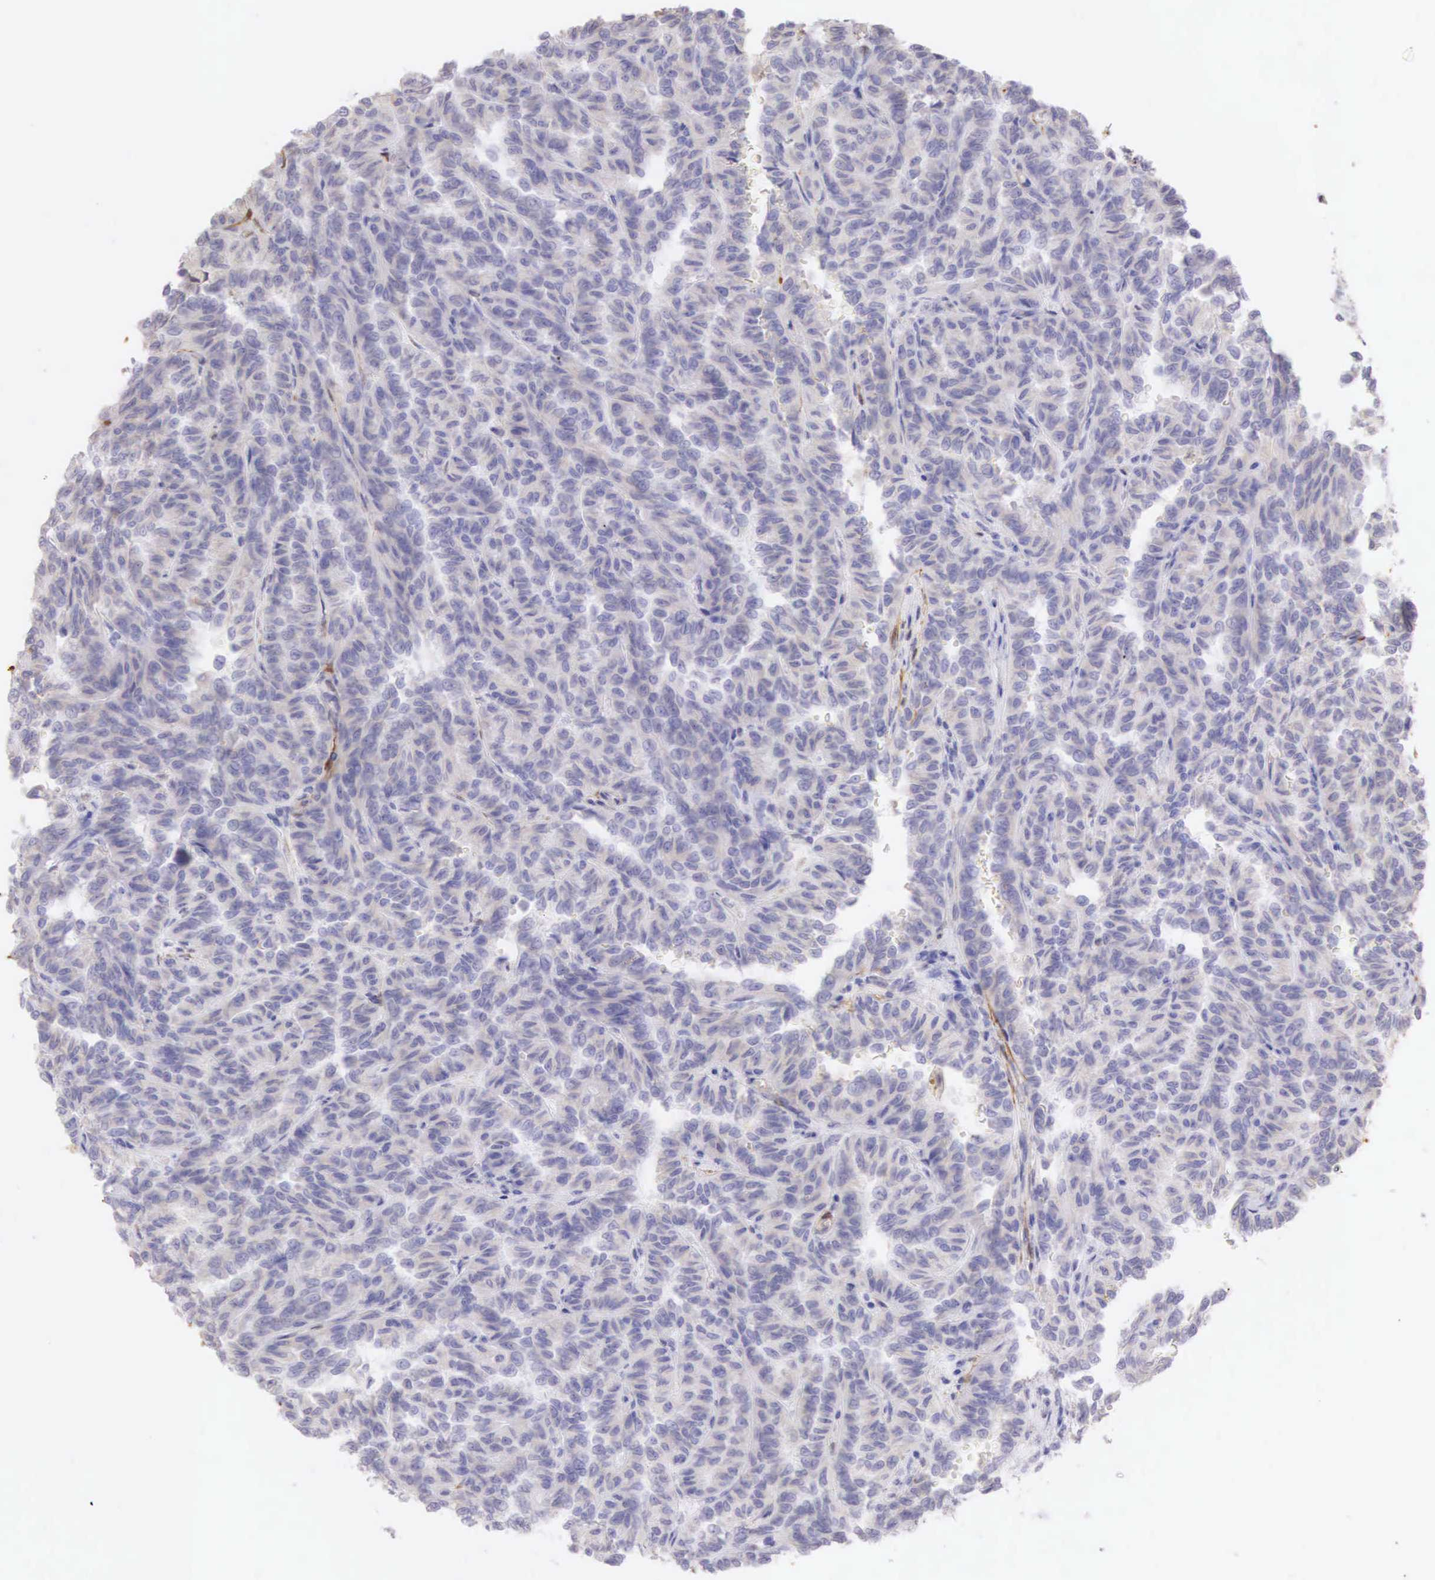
{"staining": {"intensity": "negative", "quantity": "none", "location": "none"}, "tissue": "renal cancer", "cell_type": "Tumor cells", "image_type": "cancer", "snomed": [{"axis": "morphology", "description": "Inflammation, NOS"}, {"axis": "morphology", "description": "Adenocarcinoma, NOS"}, {"axis": "topography", "description": "Kidney"}], "caption": "DAB (3,3'-diaminobenzidine) immunohistochemical staining of renal cancer shows no significant staining in tumor cells. (DAB IHC visualized using brightfield microscopy, high magnification).", "gene": "CNN1", "patient": {"sex": "male", "age": 68}}